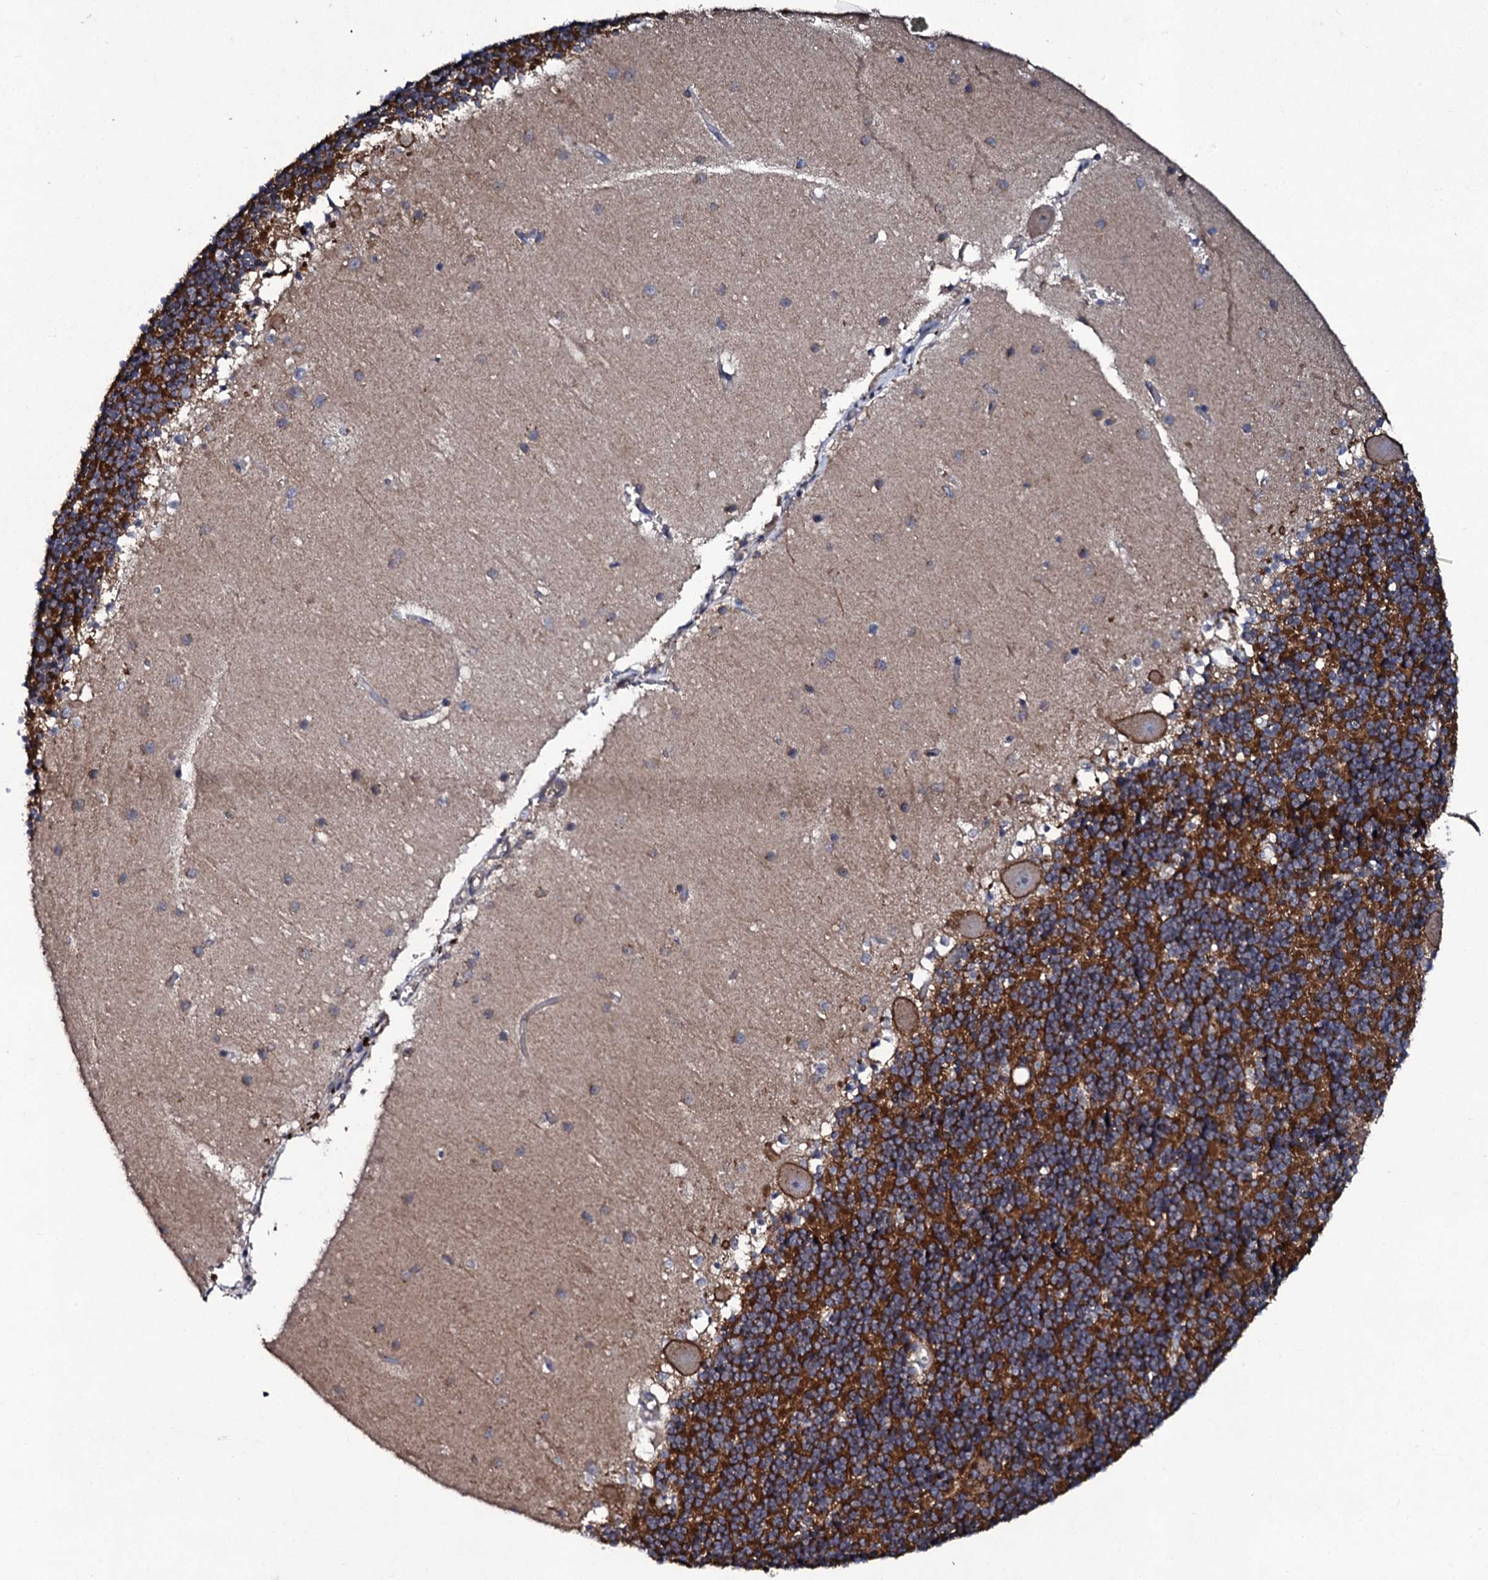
{"staining": {"intensity": "strong", "quantity": "25%-75%", "location": "cytoplasmic/membranous"}, "tissue": "cerebellum", "cell_type": "Cells in granular layer", "image_type": "normal", "snomed": [{"axis": "morphology", "description": "Normal tissue, NOS"}, {"axis": "topography", "description": "Cerebellum"}], "caption": "IHC histopathology image of unremarkable human cerebellum stained for a protein (brown), which demonstrates high levels of strong cytoplasmic/membranous positivity in about 25%-75% of cells in granular layer.", "gene": "LRRC28", "patient": {"sex": "male", "age": 54}}